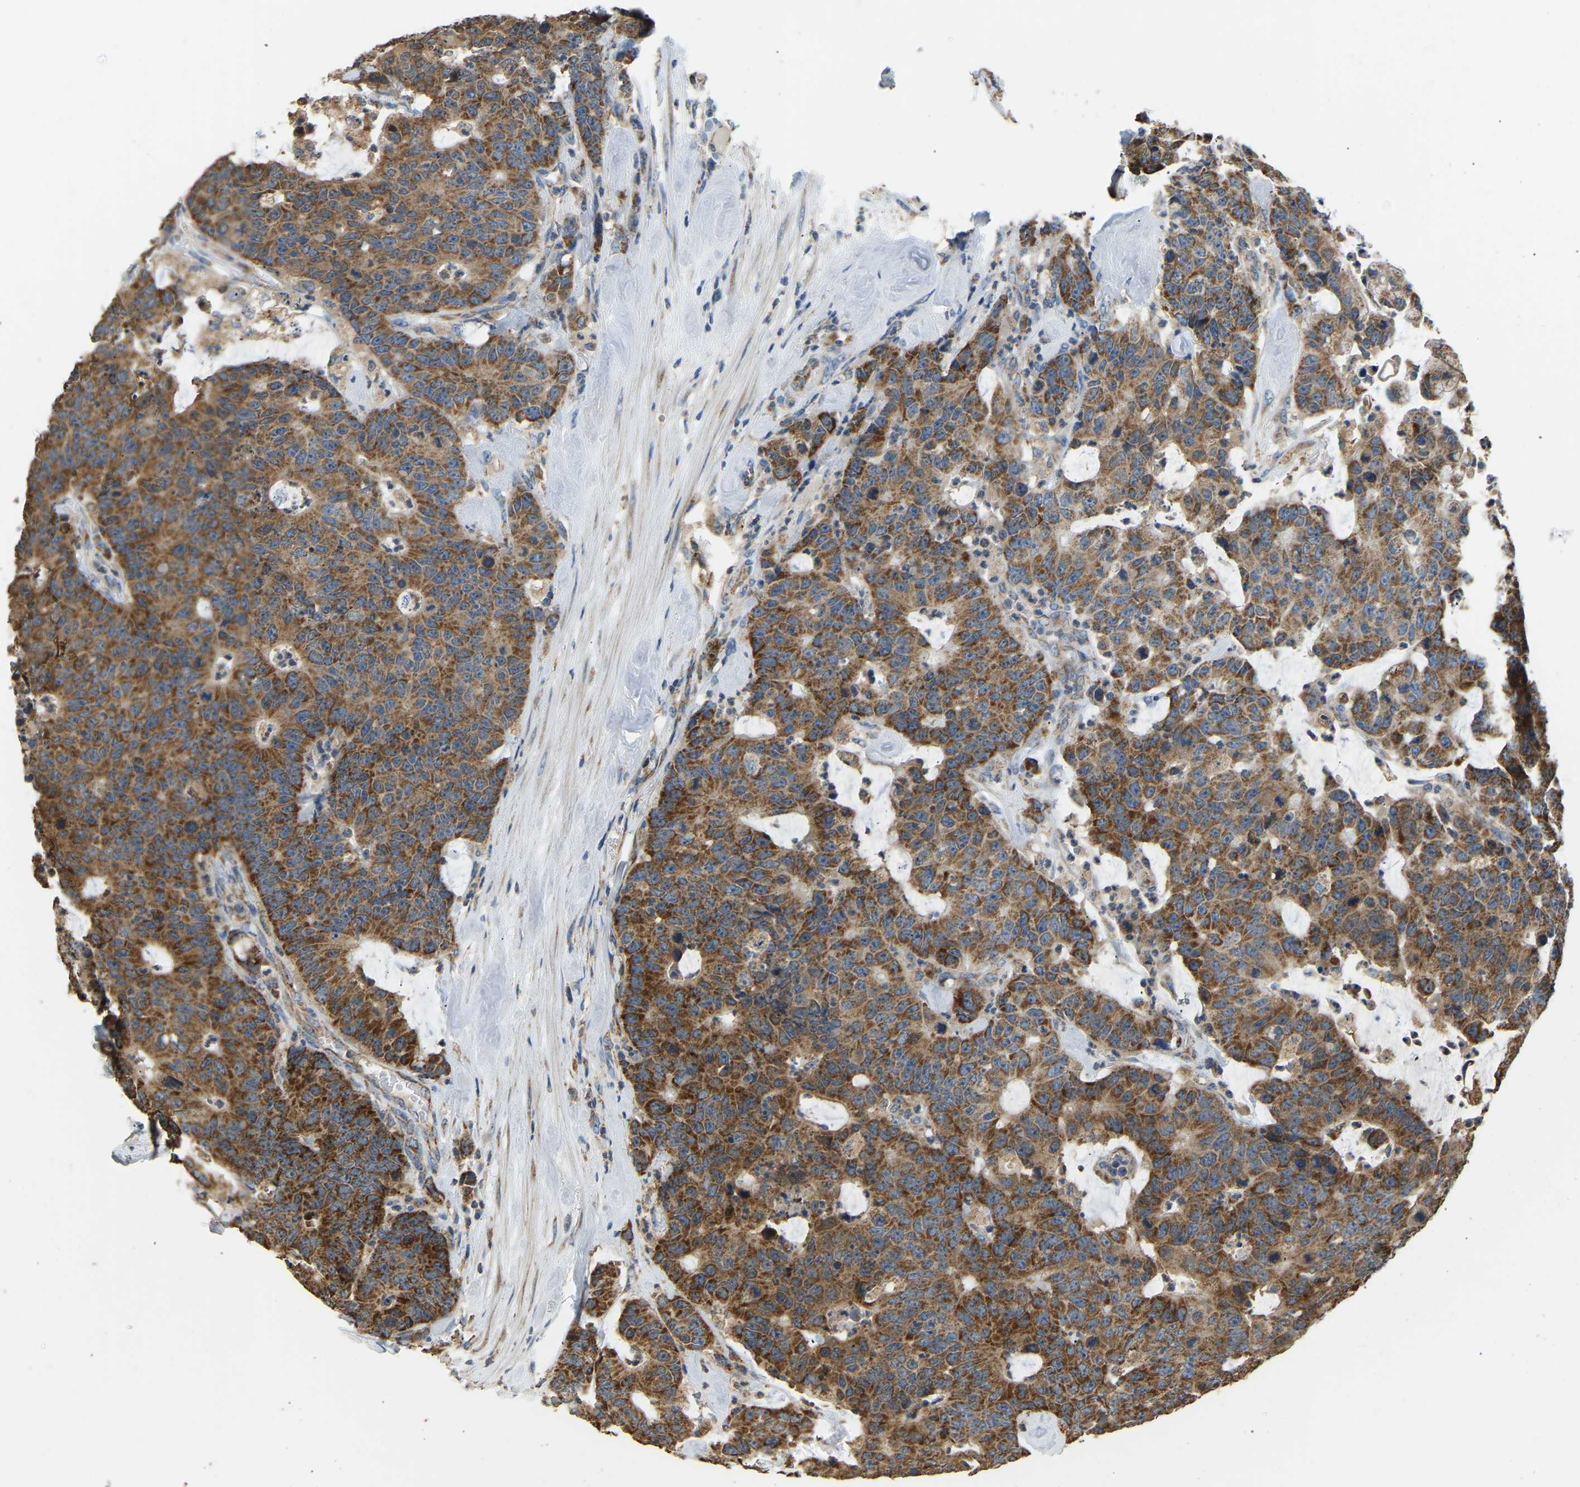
{"staining": {"intensity": "strong", "quantity": ">75%", "location": "cytoplasmic/membranous"}, "tissue": "colorectal cancer", "cell_type": "Tumor cells", "image_type": "cancer", "snomed": [{"axis": "morphology", "description": "Adenocarcinoma, NOS"}, {"axis": "topography", "description": "Colon"}], "caption": "A high amount of strong cytoplasmic/membranous staining is appreciated in about >75% of tumor cells in colorectal cancer tissue.", "gene": "TUFM", "patient": {"sex": "female", "age": 86}}